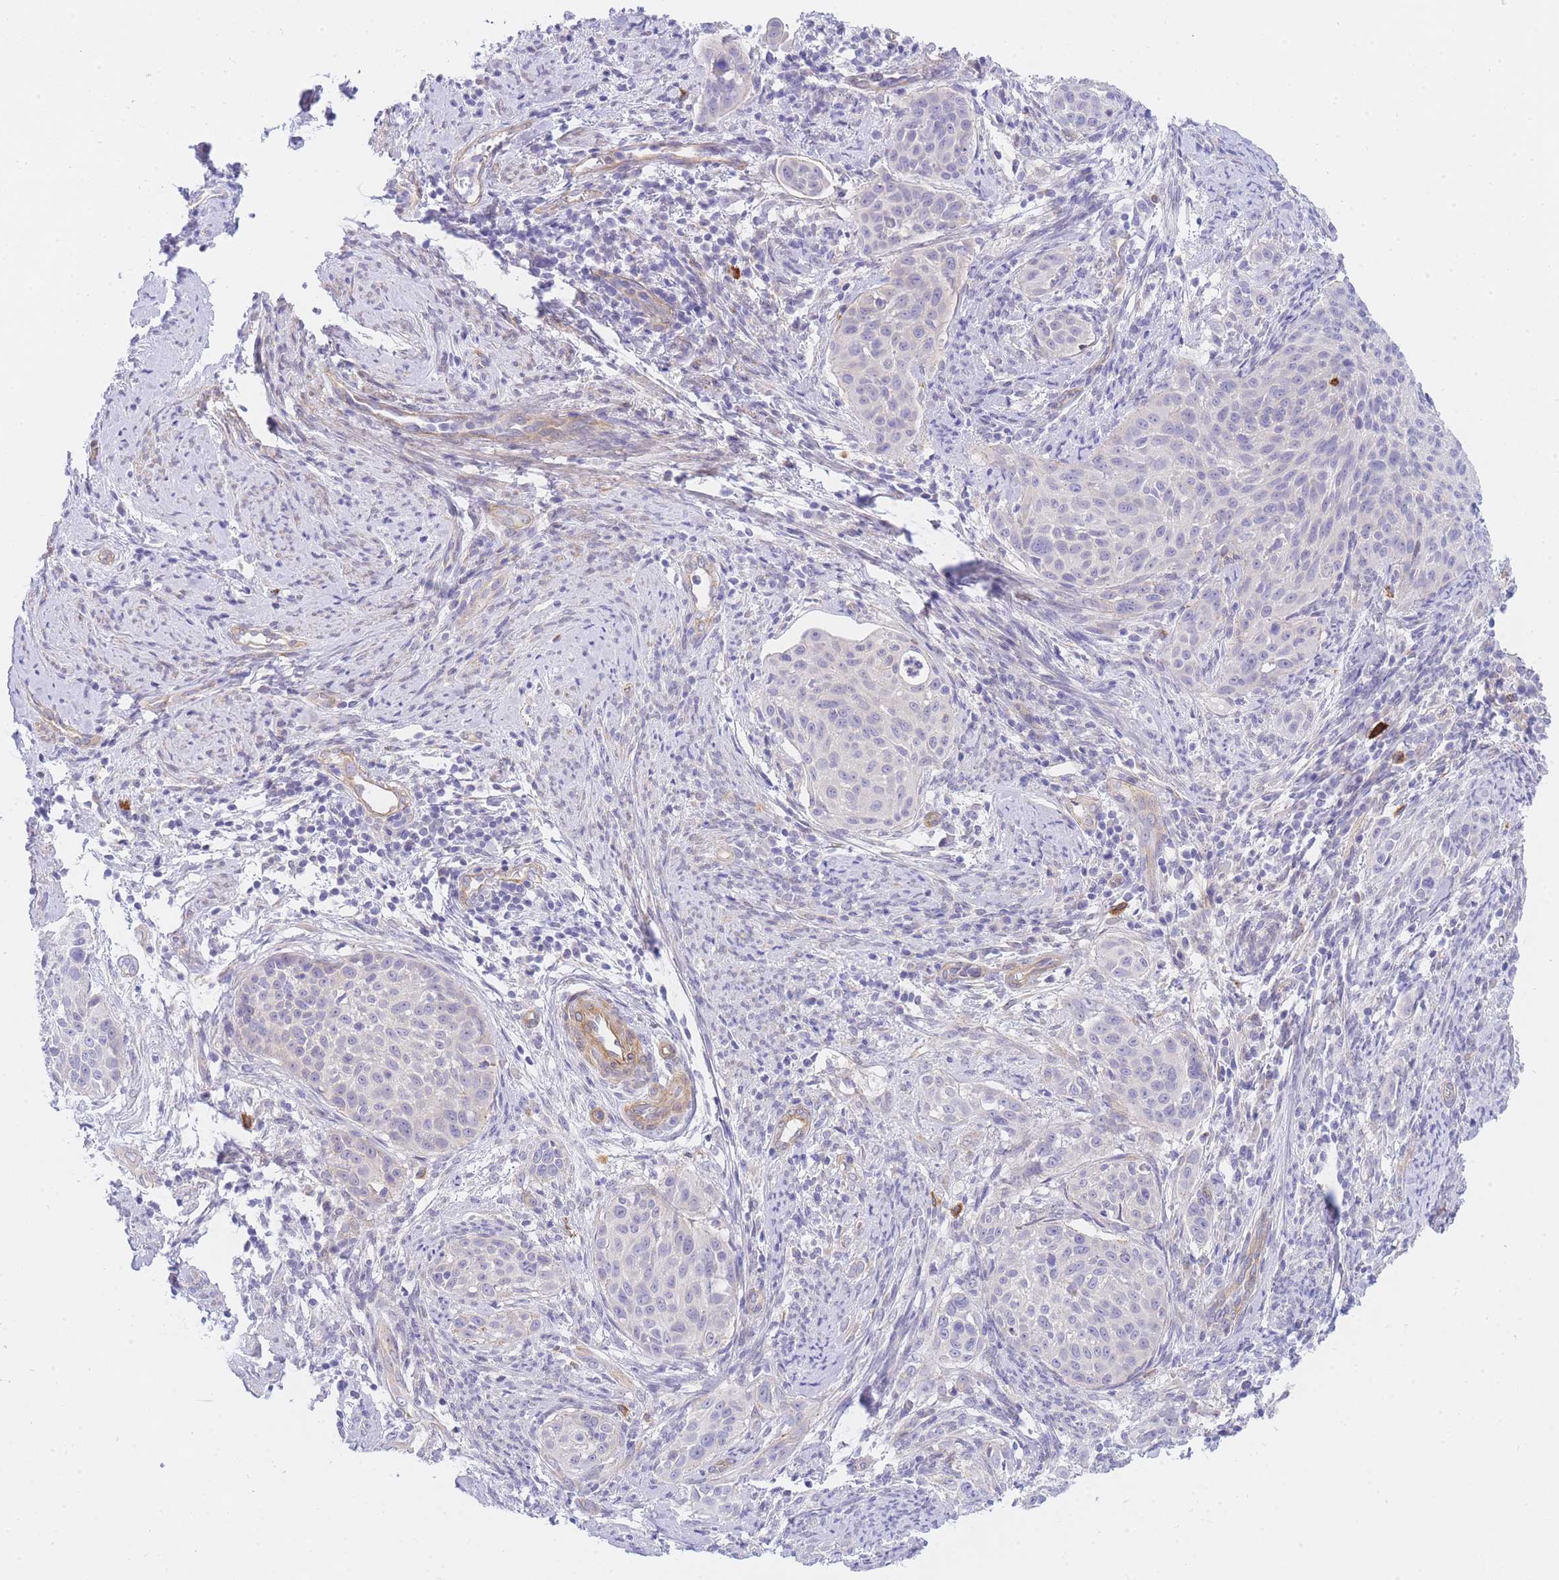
{"staining": {"intensity": "negative", "quantity": "none", "location": "none"}, "tissue": "cervical cancer", "cell_type": "Tumor cells", "image_type": "cancer", "snomed": [{"axis": "morphology", "description": "Squamous cell carcinoma, NOS"}, {"axis": "topography", "description": "Cervix"}], "caption": "DAB (3,3'-diaminobenzidine) immunohistochemical staining of cervical squamous cell carcinoma demonstrates no significant positivity in tumor cells. The staining was performed using DAB (3,3'-diaminobenzidine) to visualize the protein expression in brown, while the nuclei were stained in blue with hematoxylin (Magnification: 20x).", "gene": "SRSF12", "patient": {"sex": "female", "age": 70}}